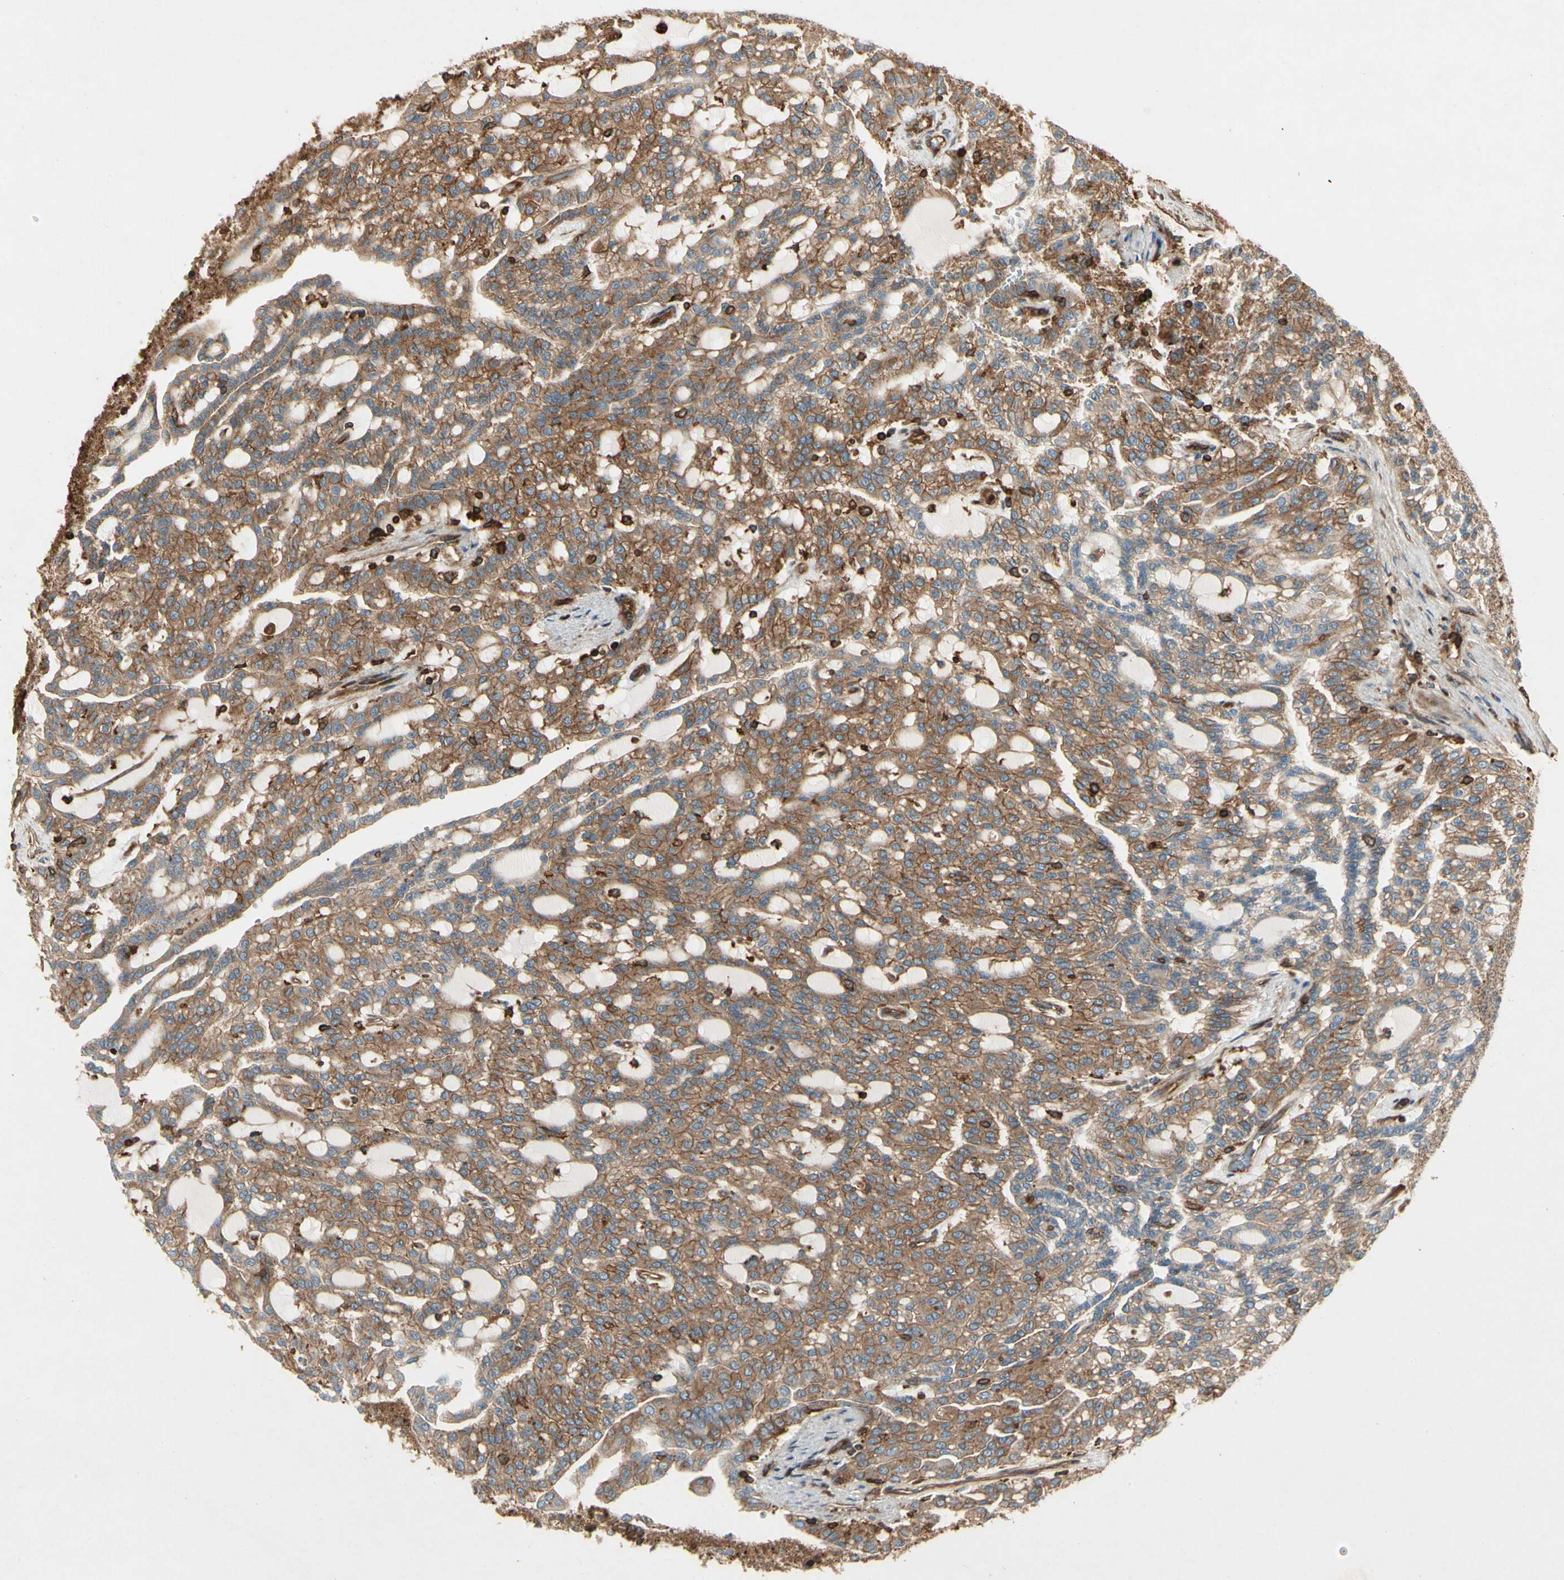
{"staining": {"intensity": "moderate", "quantity": ">75%", "location": "cytoplasmic/membranous"}, "tissue": "renal cancer", "cell_type": "Tumor cells", "image_type": "cancer", "snomed": [{"axis": "morphology", "description": "Adenocarcinoma, NOS"}, {"axis": "topography", "description": "Kidney"}], "caption": "This is an image of immunohistochemistry staining of renal adenocarcinoma, which shows moderate staining in the cytoplasmic/membranous of tumor cells.", "gene": "ARPC2", "patient": {"sex": "male", "age": 63}}